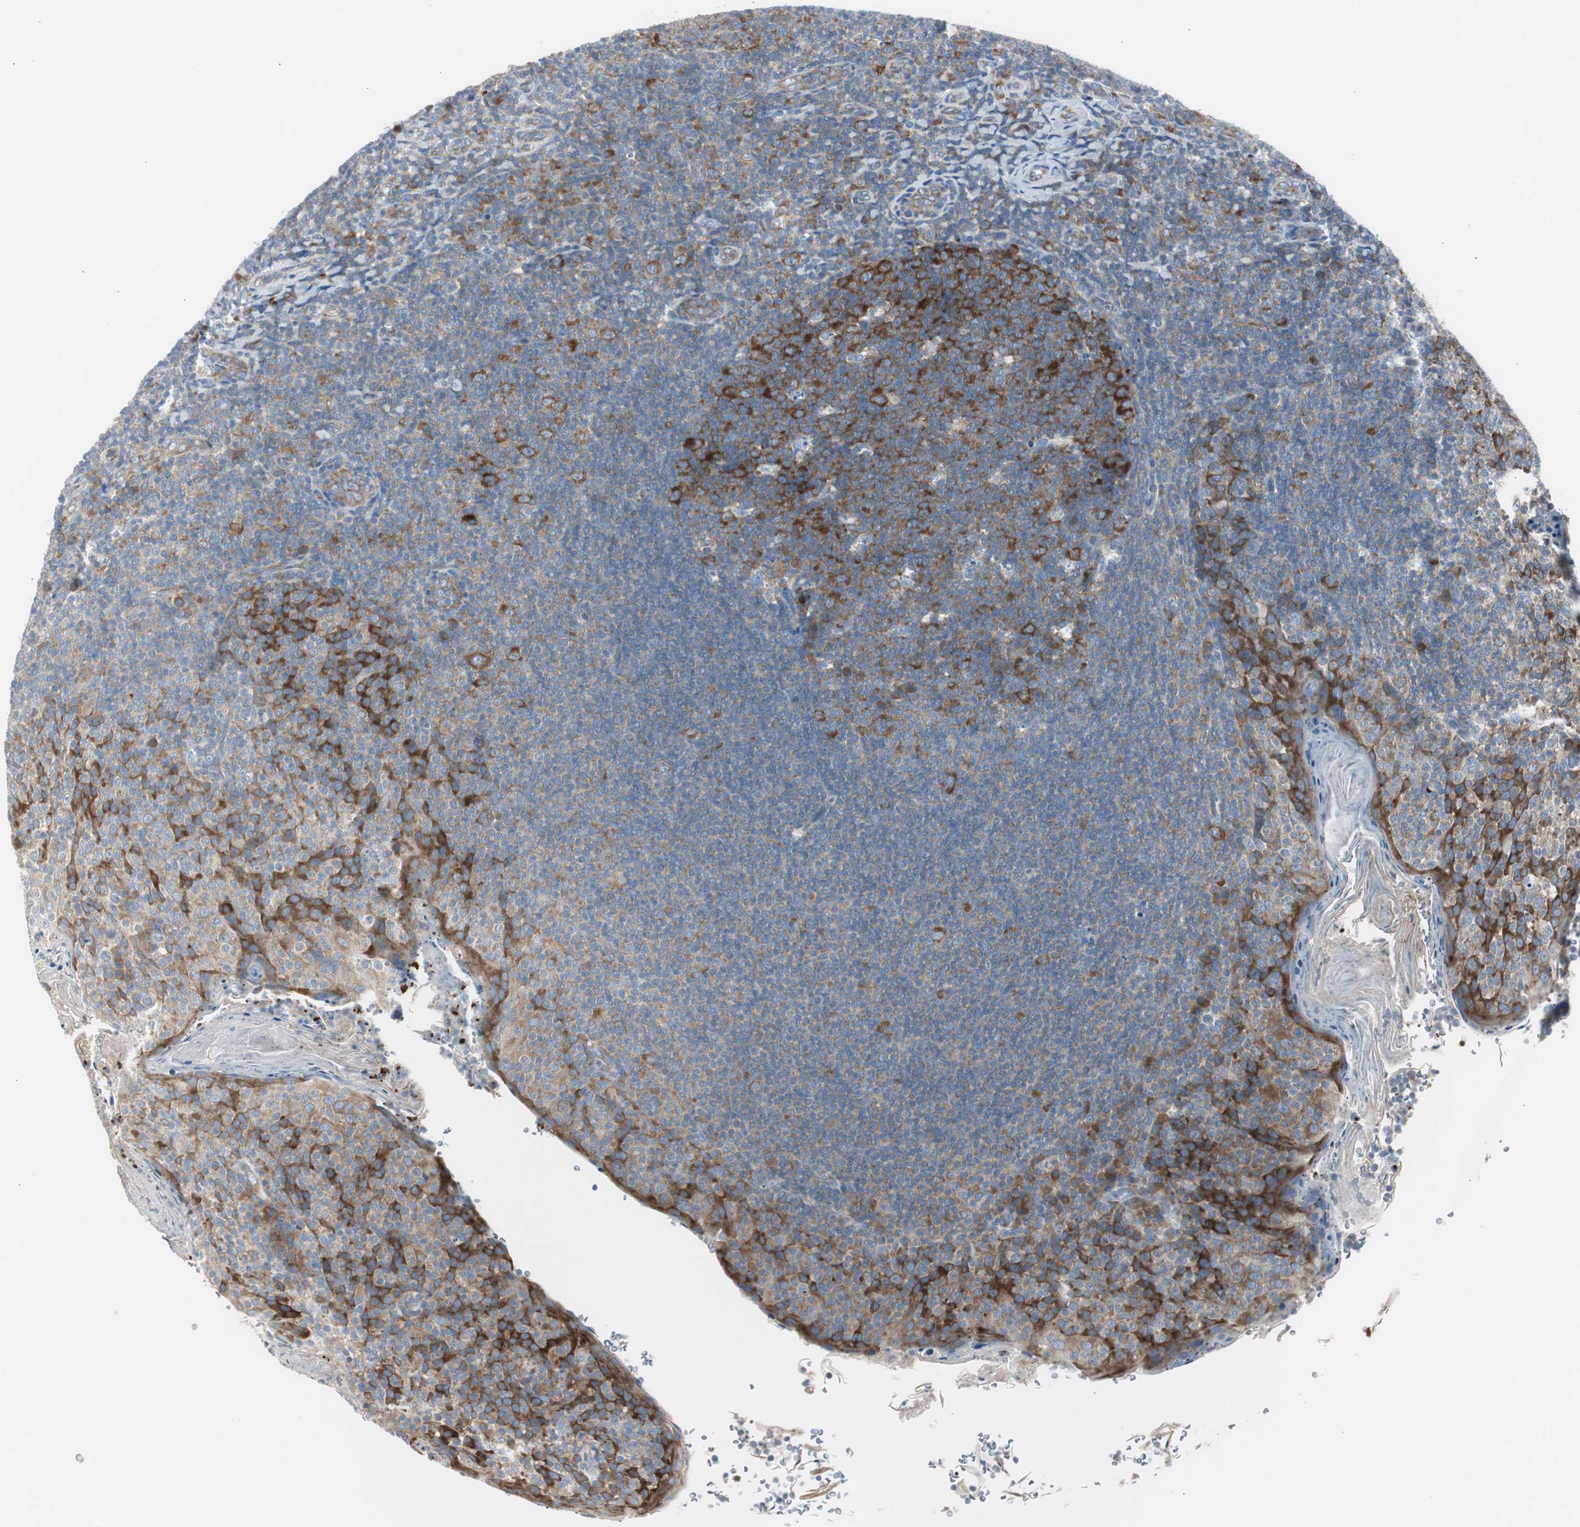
{"staining": {"intensity": "strong", "quantity": "25%-75%", "location": "cytoplasmic/membranous"}, "tissue": "tonsil", "cell_type": "Germinal center cells", "image_type": "normal", "snomed": [{"axis": "morphology", "description": "Normal tissue, NOS"}, {"axis": "topography", "description": "Tonsil"}], "caption": "About 25%-75% of germinal center cells in normal human tonsil exhibit strong cytoplasmic/membranous protein expression as visualized by brown immunohistochemical staining.", "gene": "RPS12", "patient": {"sex": "male", "age": 17}}